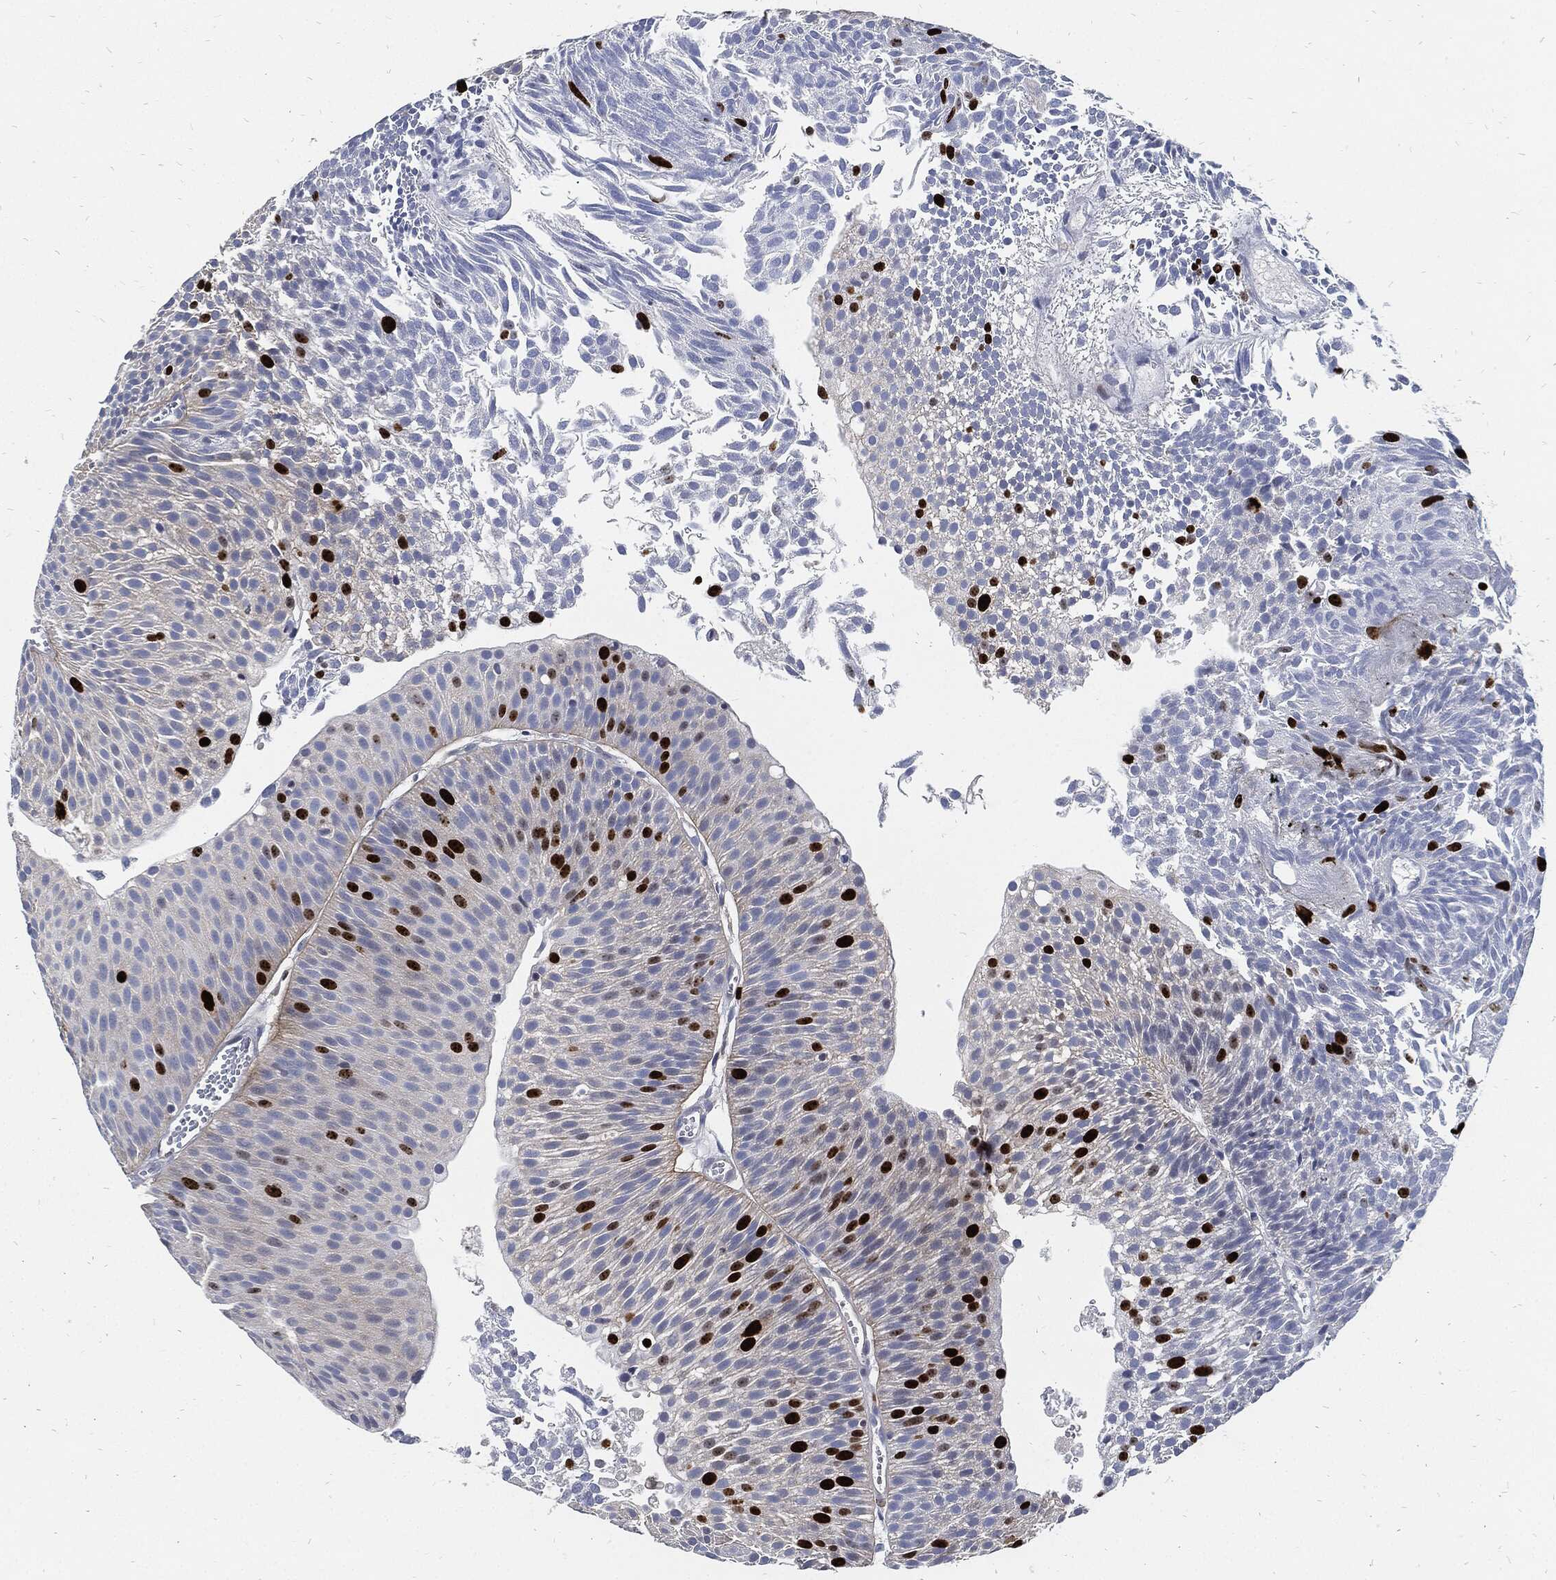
{"staining": {"intensity": "strong", "quantity": "<25%", "location": "nuclear"}, "tissue": "urothelial cancer", "cell_type": "Tumor cells", "image_type": "cancer", "snomed": [{"axis": "morphology", "description": "Urothelial carcinoma, Low grade"}, {"axis": "topography", "description": "Urinary bladder"}], "caption": "Immunohistochemical staining of urothelial cancer exhibits strong nuclear protein staining in approximately <25% of tumor cells.", "gene": "MKI67", "patient": {"sex": "male", "age": 65}}